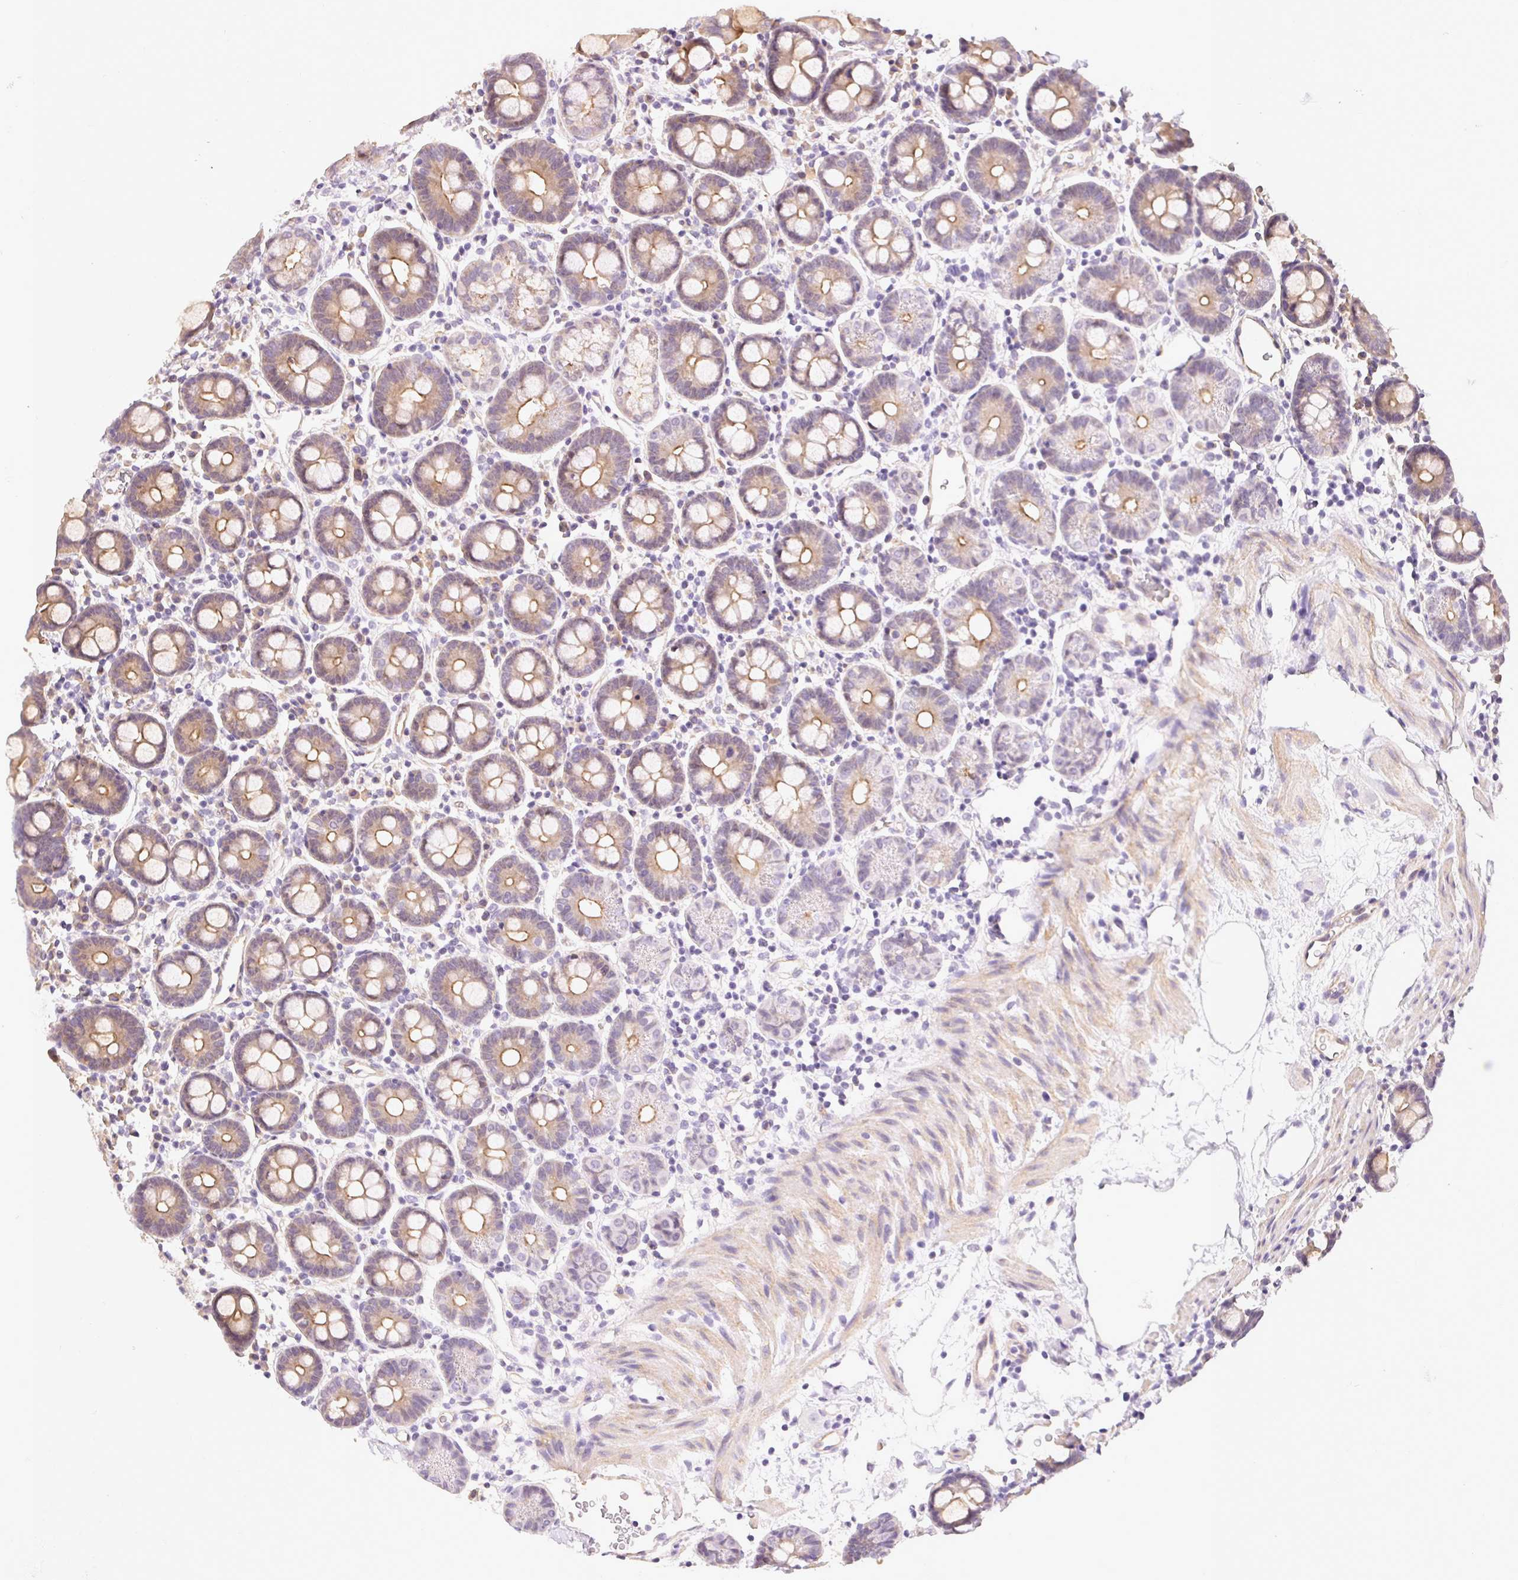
{"staining": {"intensity": "moderate", "quantity": "25%-75%", "location": "cytoplasmic/membranous"}, "tissue": "duodenum", "cell_type": "Glandular cells", "image_type": "normal", "snomed": [{"axis": "morphology", "description": "Normal tissue, NOS"}, {"axis": "topography", "description": "Pancreas"}, {"axis": "topography", "description": "Duodenum"}], "caption": "A photomicrograph showing moderate cytoplasmic/membranous expression in about 25%-75% of glandular cells in unremarkable duodenum, as visualized by brown immunohistochemical staining.", "gene": "CSN1S1", "patient": {"sex": "male", "age": 59}}